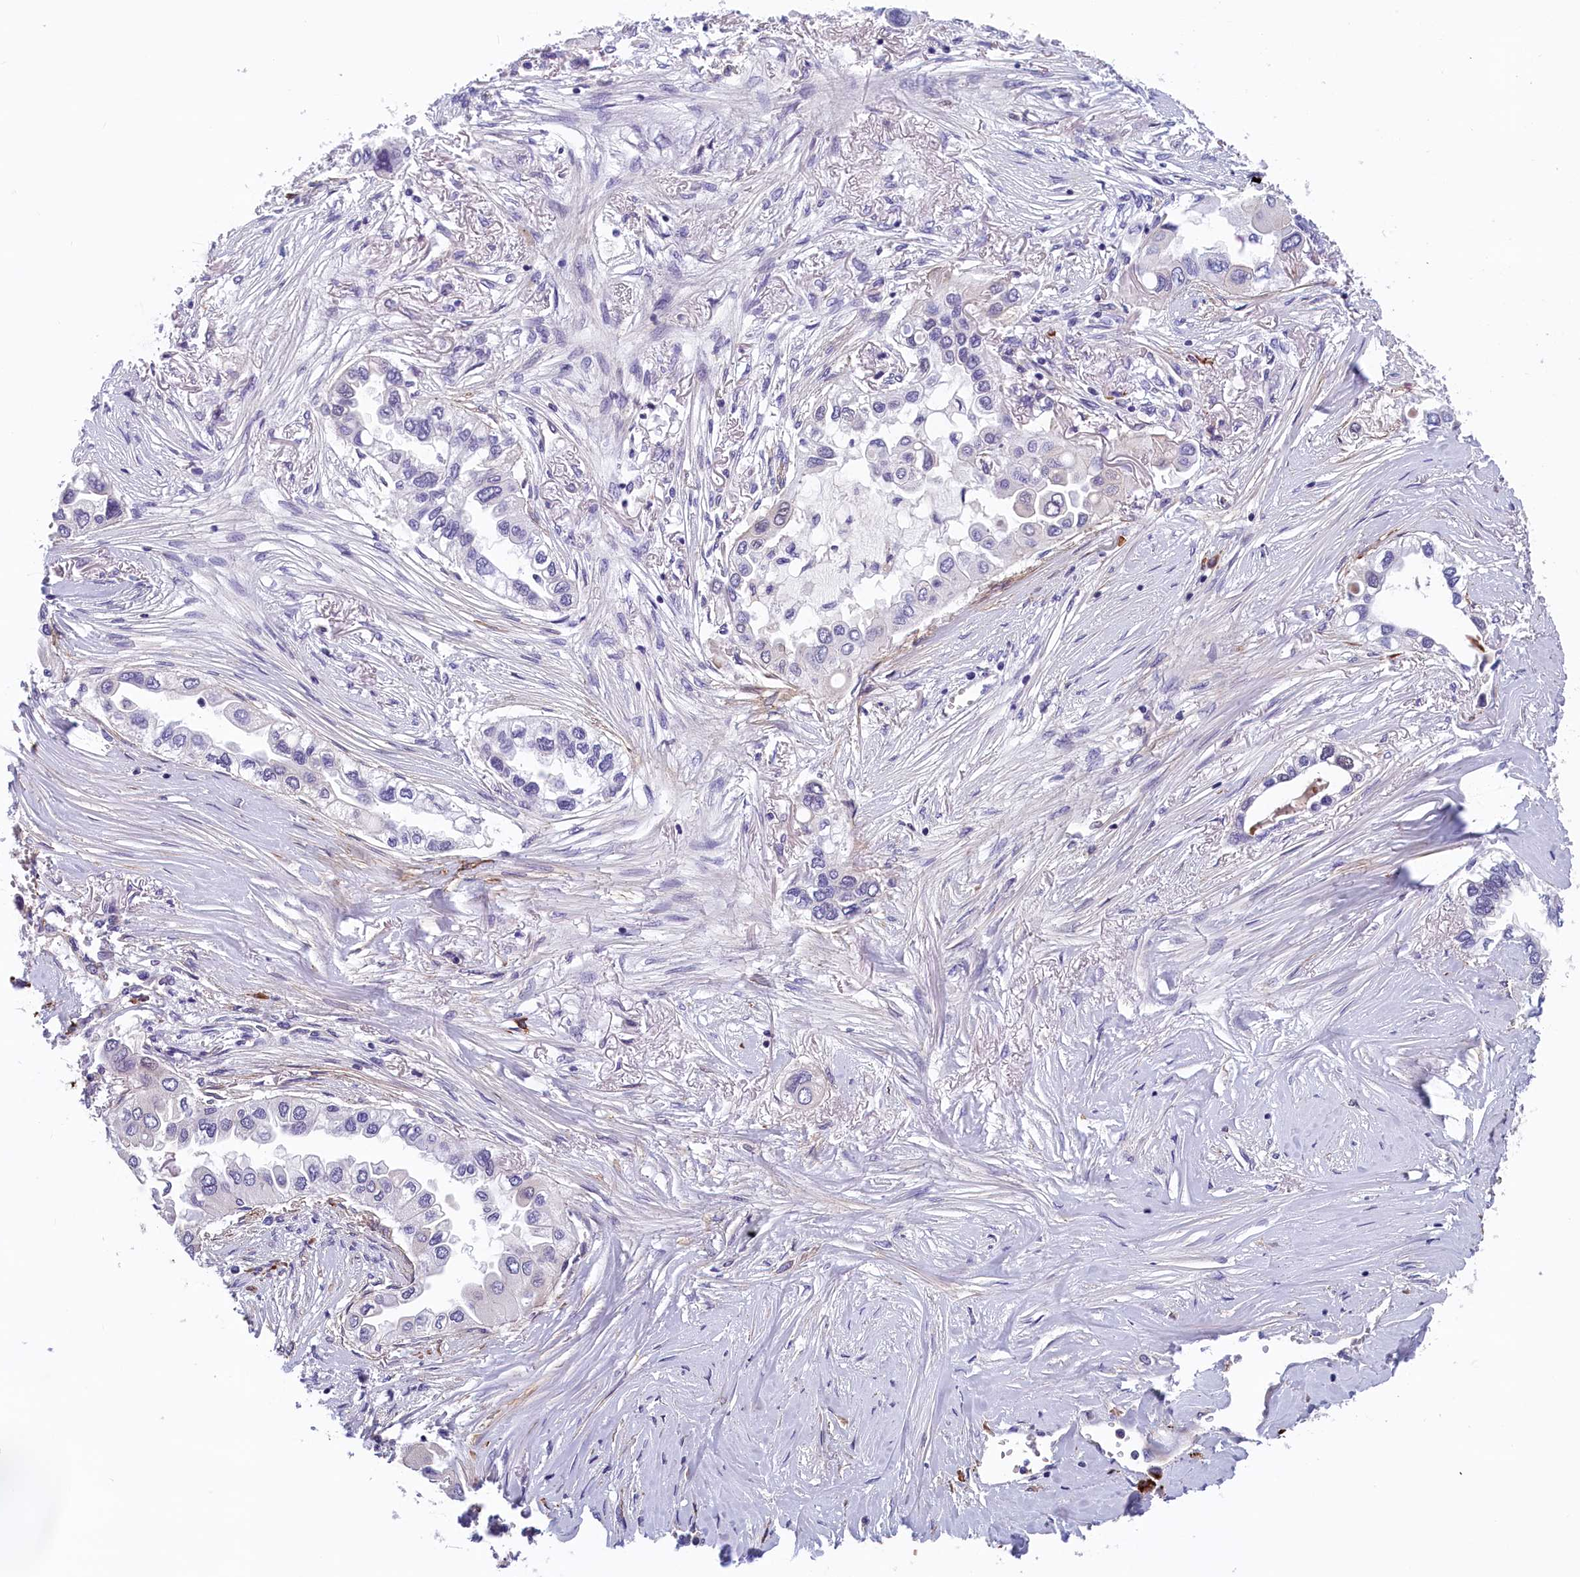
{"staining": {"intensity": "negative", "quantity": "none", "location": "none"}, "tissue": "lung cancer", "cell_type": "Tumor cells", "image_type": "cancer", "snomed": [{"axis": "morphology", "description": "Adenocarcinoma, NOS"}, {"axis": "topography", "description": "Lung"}], "caption": "An immunohistochemistry histopathology image of lung cancer (adenocarcinoma) is shown. There is no staining in tumor cells of lung cancer (adenocarcinoma).", "gene": "BCL2L13", "patient": {"sex": "female", "age": 76}}